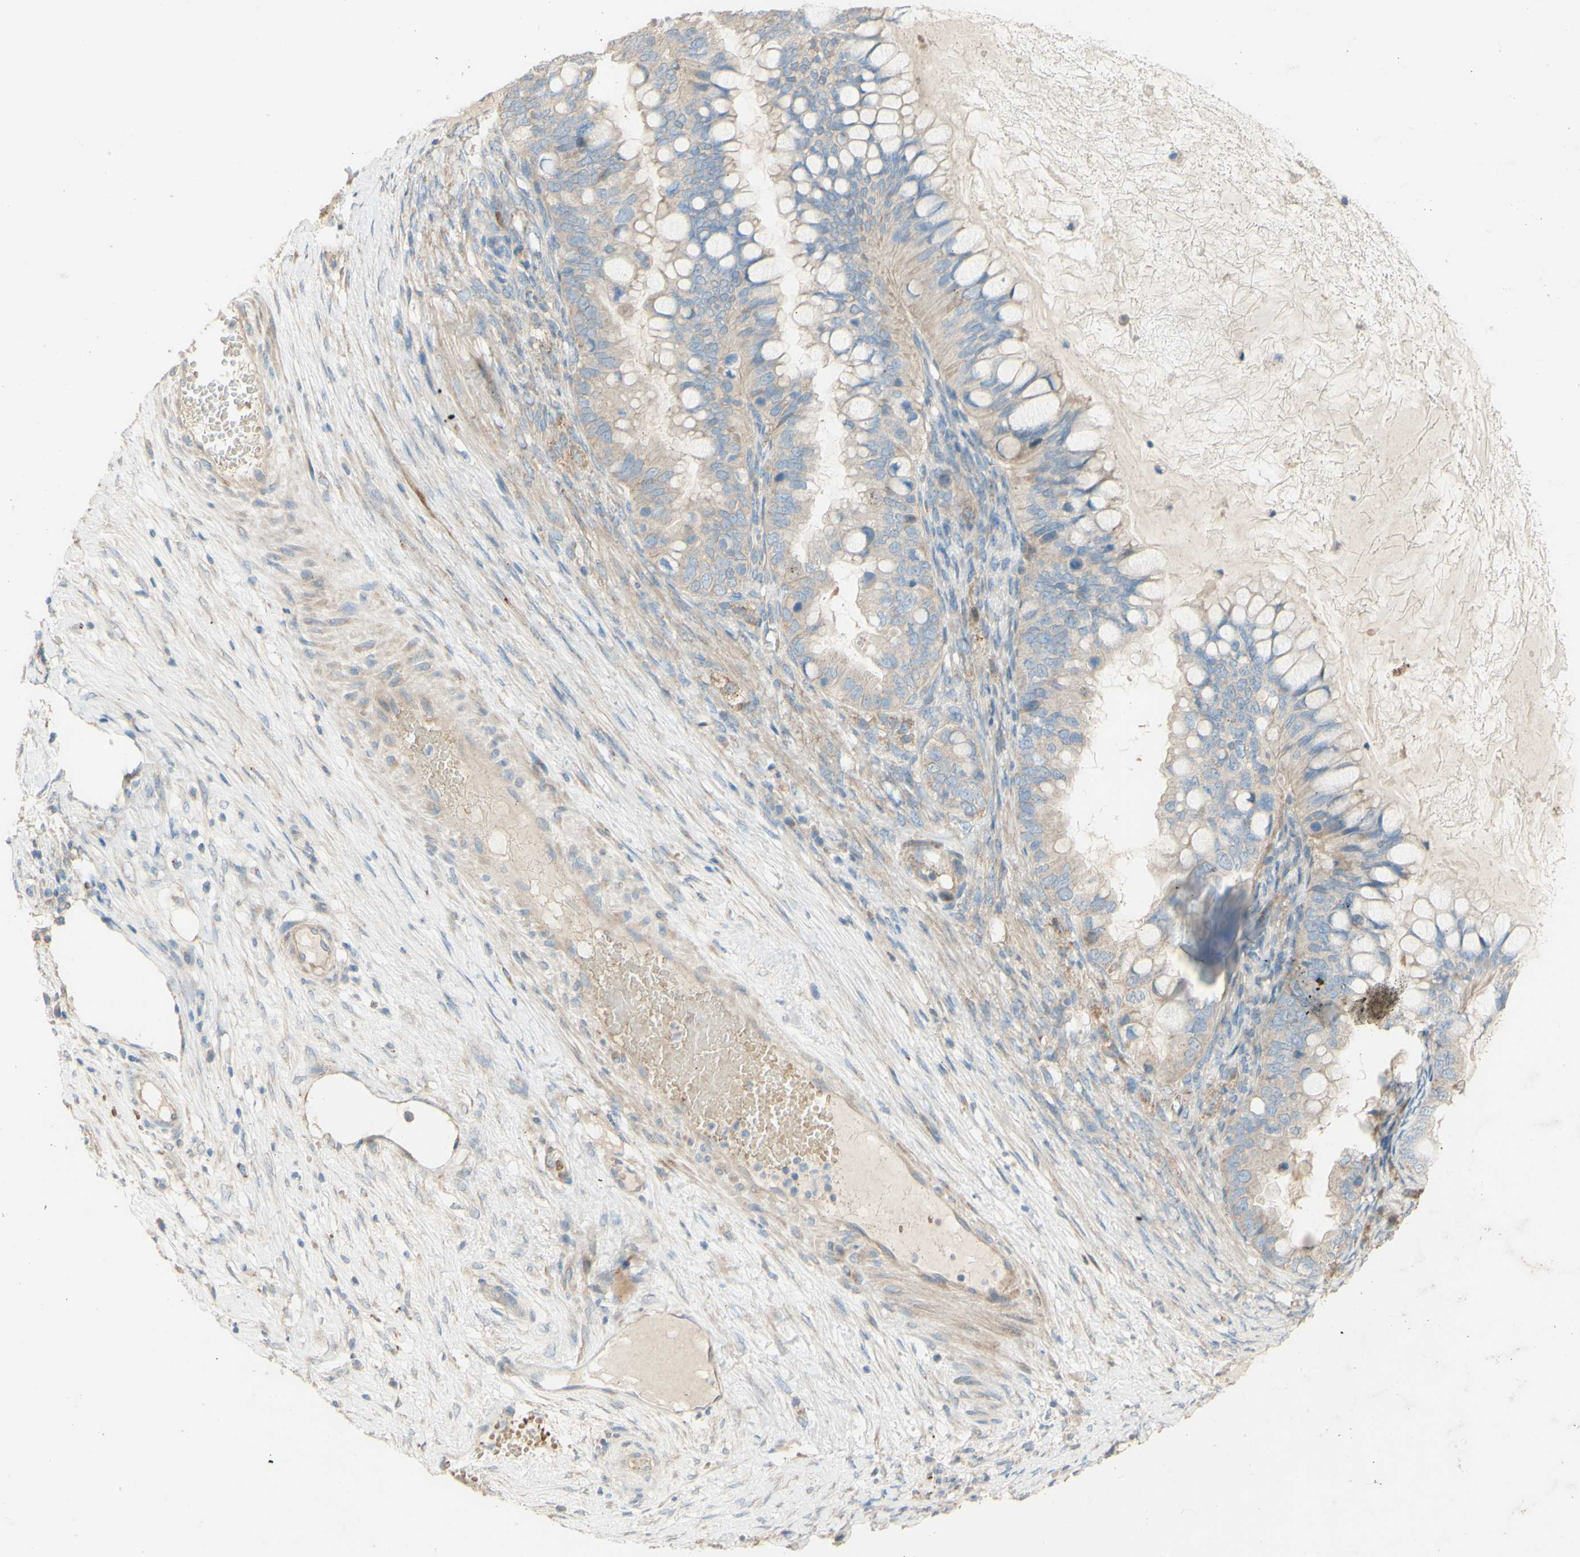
{"staining": {"intensity": "weak", "quantity": ">75%", "location": "cytoplasmic/membranous"}, "tissue": "ovarian cancer", "cell_type": "Tumor cells", "image_type": "cancer", "snomed": [{"axis": "morphology", "description": "Cystadenocarcinoma, mucinous, NOS"}, {"axis": "topography", "description": "Ovary"}], "caption": "Tumor cells display weak cytoplasmic/membranous staining in approximately >75% of cells in ovarian cancer (mucinous cystadenocarcinoma). (DAB IHC, brown staining for protein, blue staining for nuclei).", "gene": "DKK3", "patient": {"sex": "female", "age": 80}}